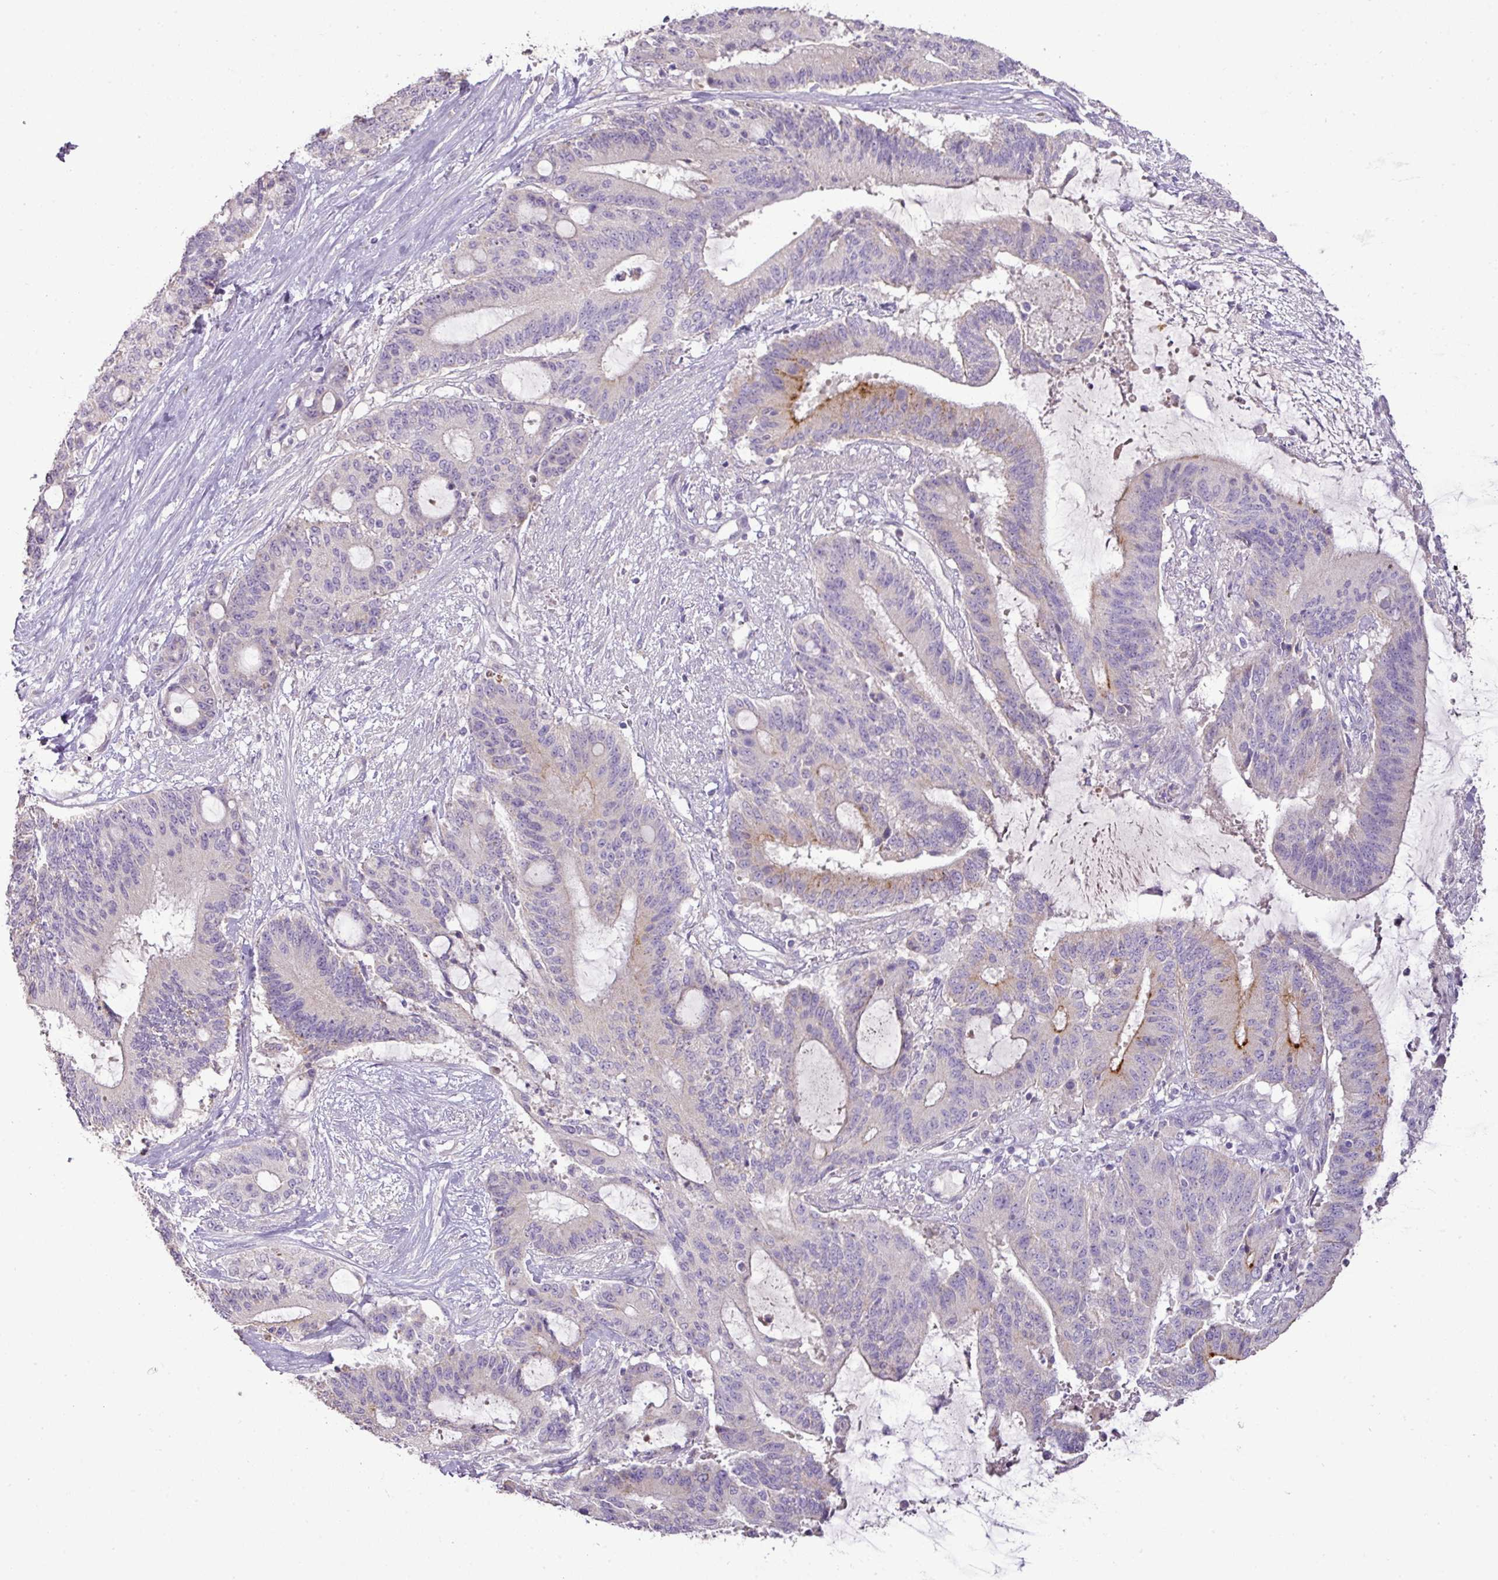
{"staining": {"intensity": "moderate", "quantity": "<25%", "location": "cytoplasmic/membranous"}, "tissue": "liver cancer", "cell_type": "Tumor cells", "image_type": "cancer", "snomed": [{"axis": "morphology", "description": "Normal tissue, NOS"}, {"axis": "morphology", "description": "Cholangiocarcinoma"}, {"axis": "topography", "description": "Liver"}, {"axis": "topography", "description": "Peripheral nerve tissue"}], "caption": "Human cholangiocarcinoma (liver) stained with a brown dye exhibits moderate cytoplasmic/membranous positive staining in approximately <25% of tumor cells.", "gene": "BRINP2", "patient": {"sex": "female", "age": 73}}